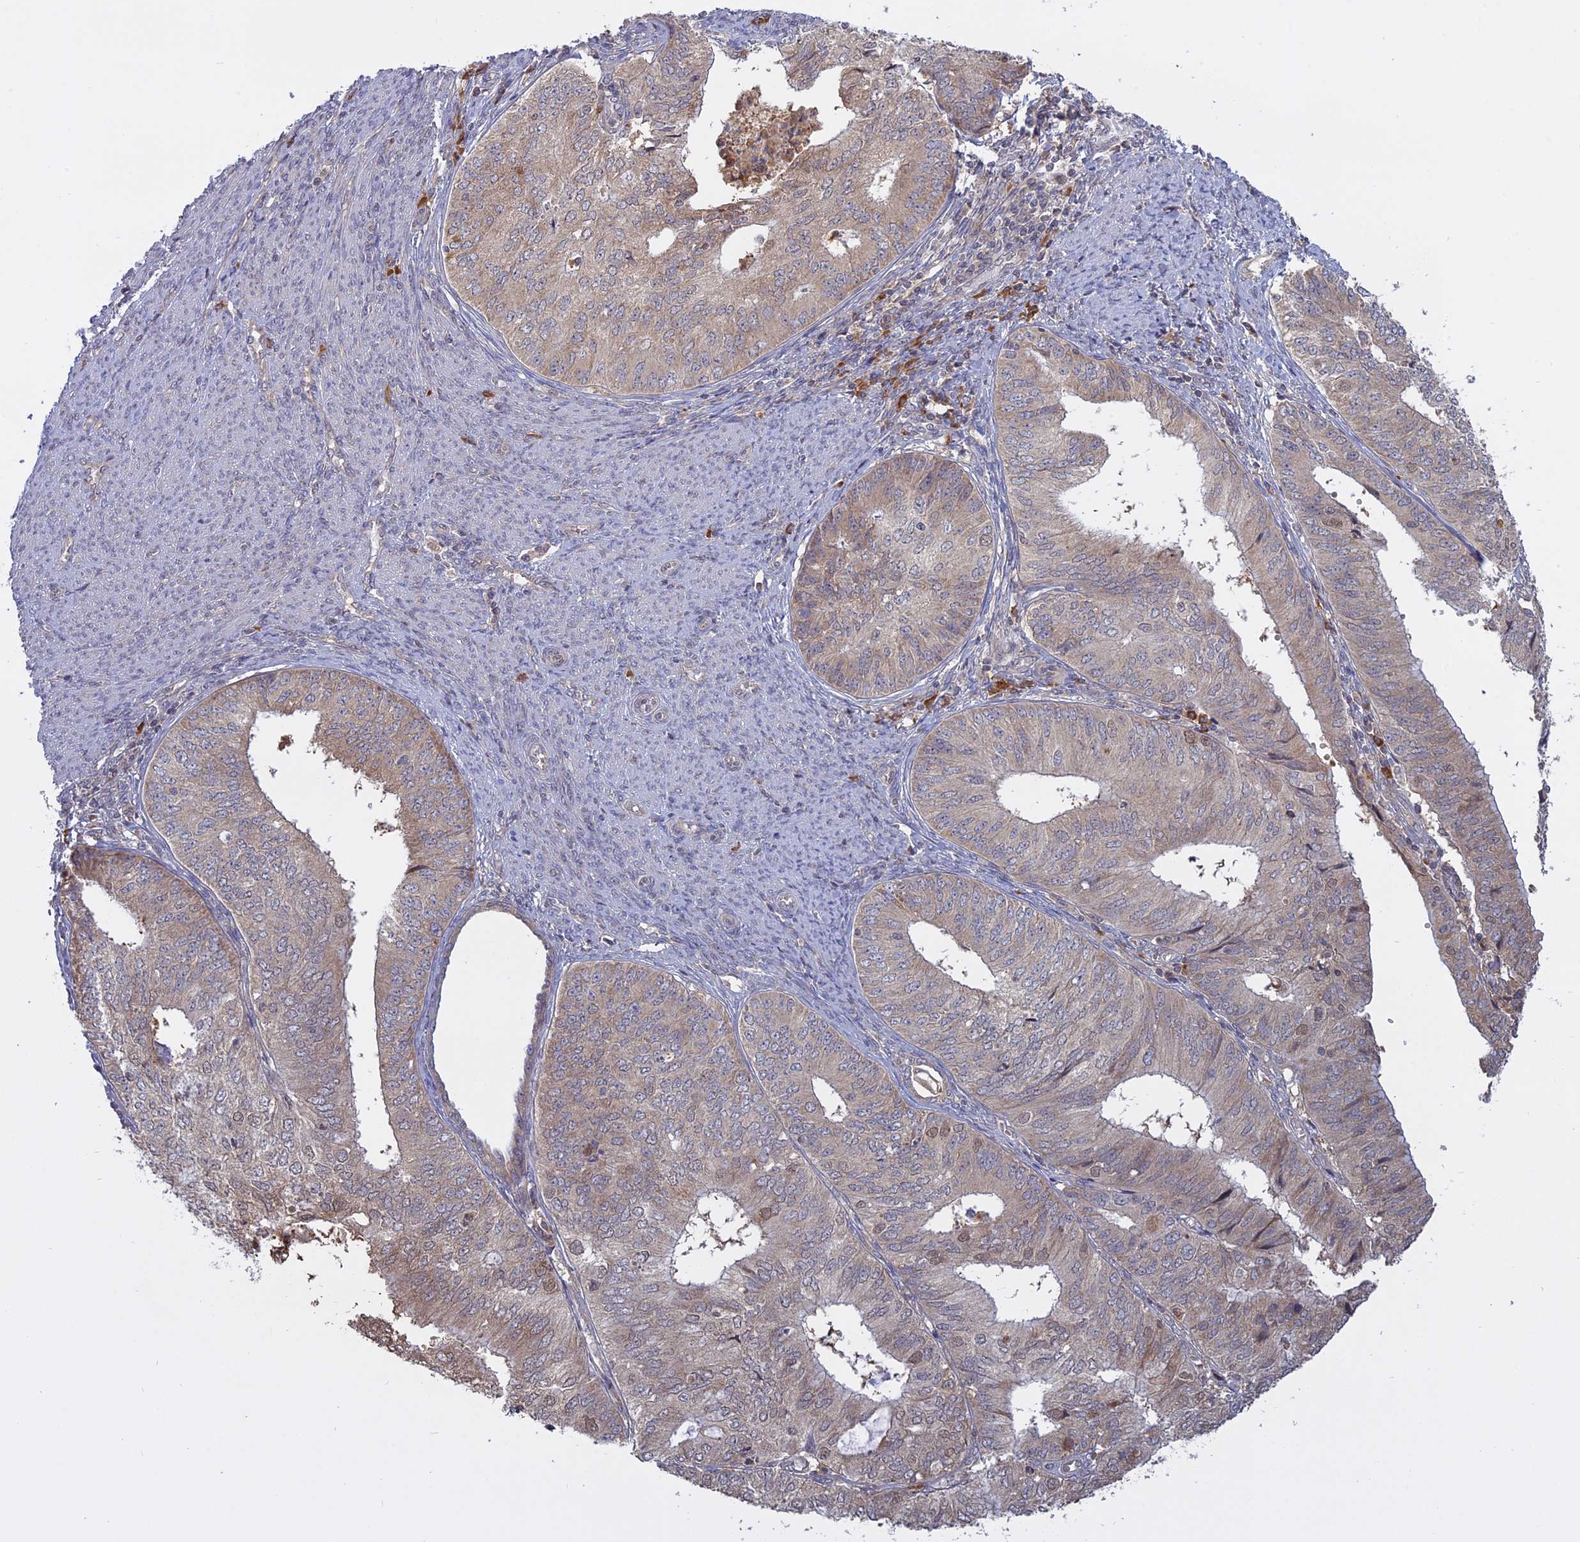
{"staining": {"intensity": "weak", "quantity": "<25%", "location": "nuclear"}, "tissue": "endometrial cancer", "cell_type": "Tumor cells", "image_type": "cancer", "snomed": [{"axis": "morphology", "description": "Adenocarcinoma, NOS"}, {"axis": "topography", "description": "Endometrium"}], "caption": "This image is of endometrial adenocarcinoma stained with IHC to label a protein in brown with the nuclei are counter-stained blue. There is no staining in tumor cells. (Immunohistochemistry (ihc), brightfield microscopy, high magnification).", "gene": "TMEM208", "patient": {"sex": "female", "age": 68}}